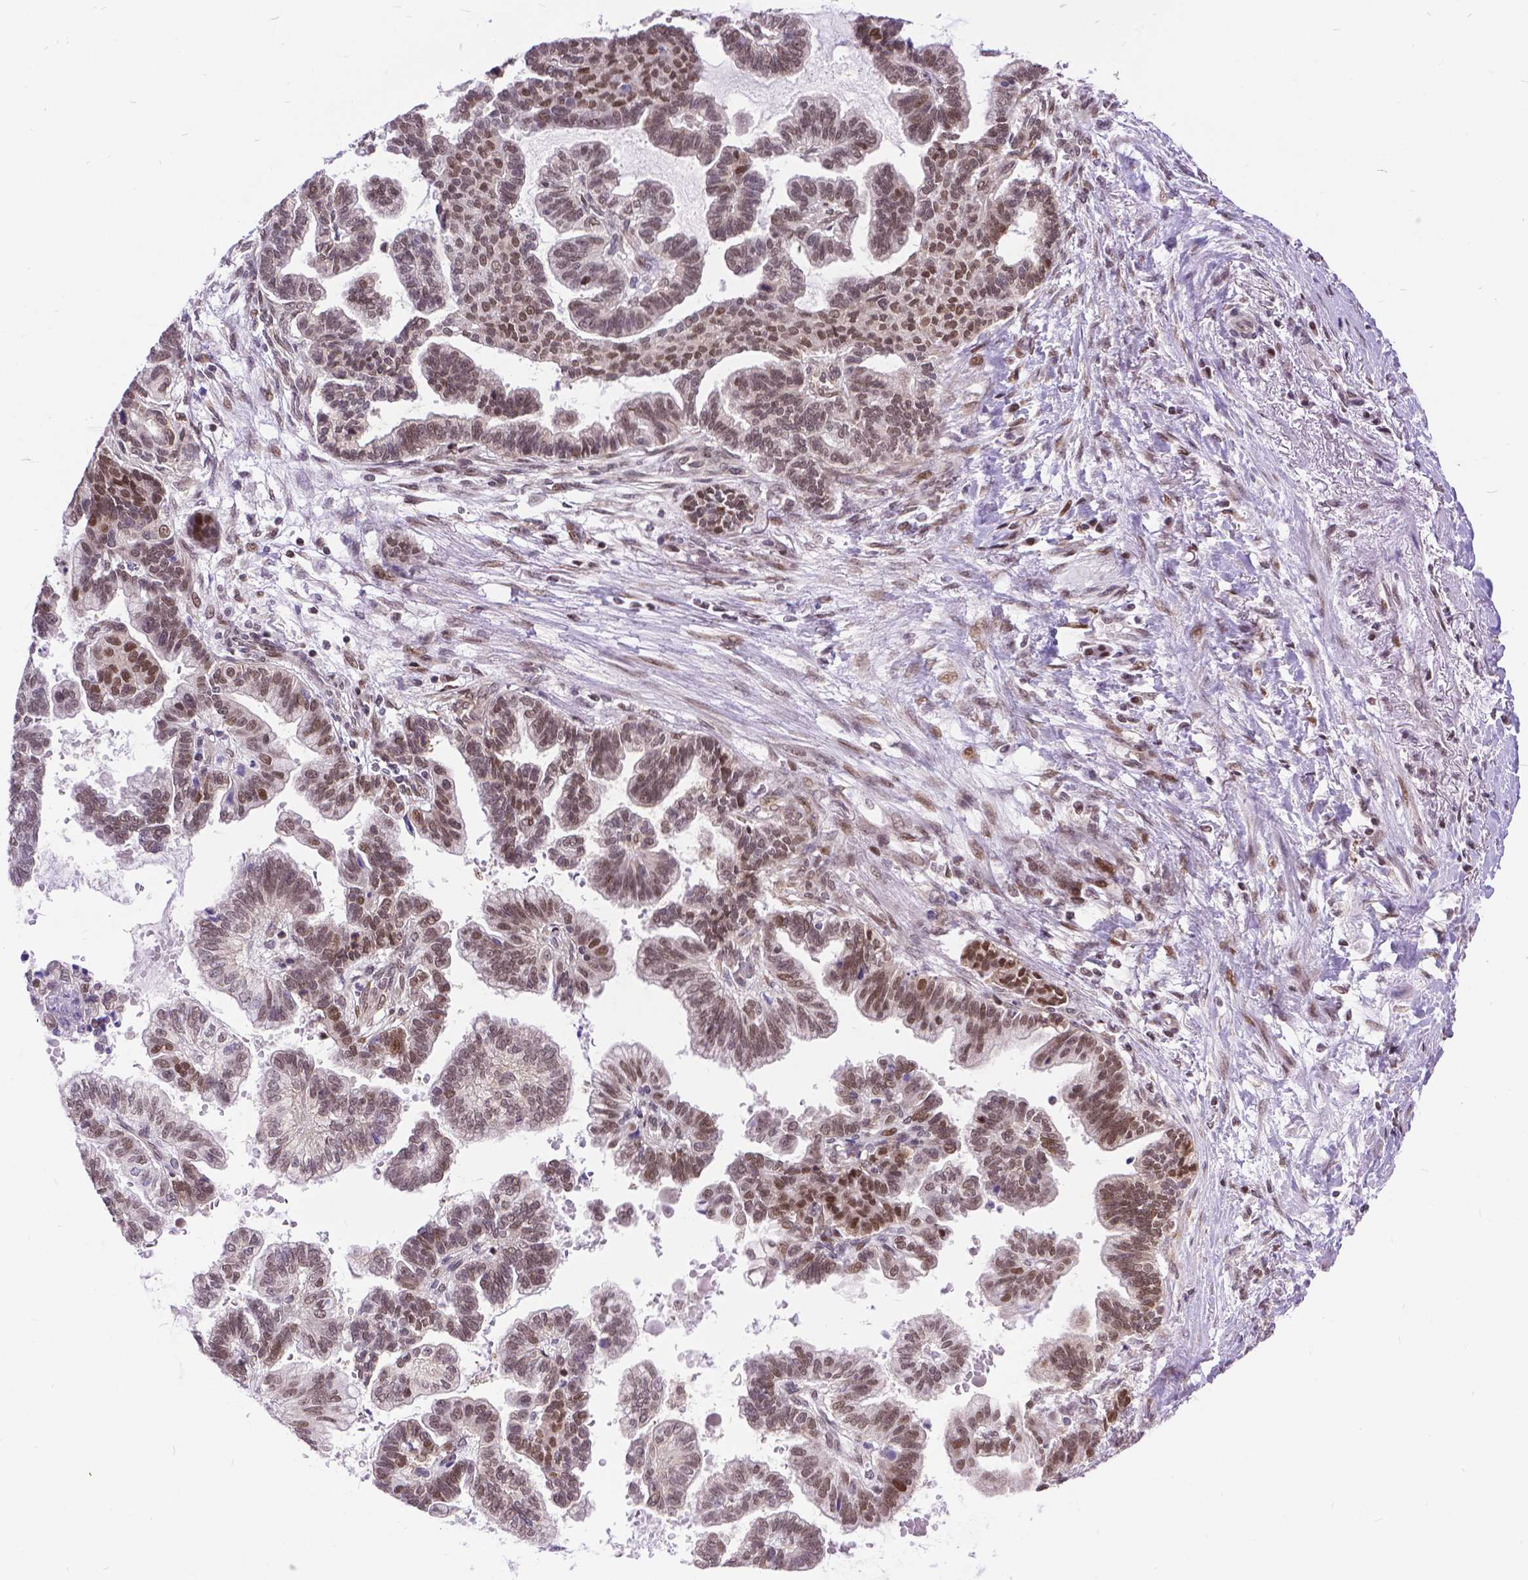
{"staining": {"intensity": "moderate", "quantity": "25%-75%", "location": "nuclear"}, "tissue": "stomach cancer", "cell_type": "Tumor cells", "image_type": "cancer", "snomed": [{"axis": "morphology", "description": "Adenocarcinoma, NOS"}, {"axis": "topography", "description": "Stomach"}], "caption": "This photomicrograph shows adenocarcinoma (stomach) stained with IHC to label a protein in brown. The nuclear of tumor cells show moderate positivity for the protein. Nuclei are counter-stained blue.", "gene": "FAM124B", "patient": {"sex": "male", "age": 83}}